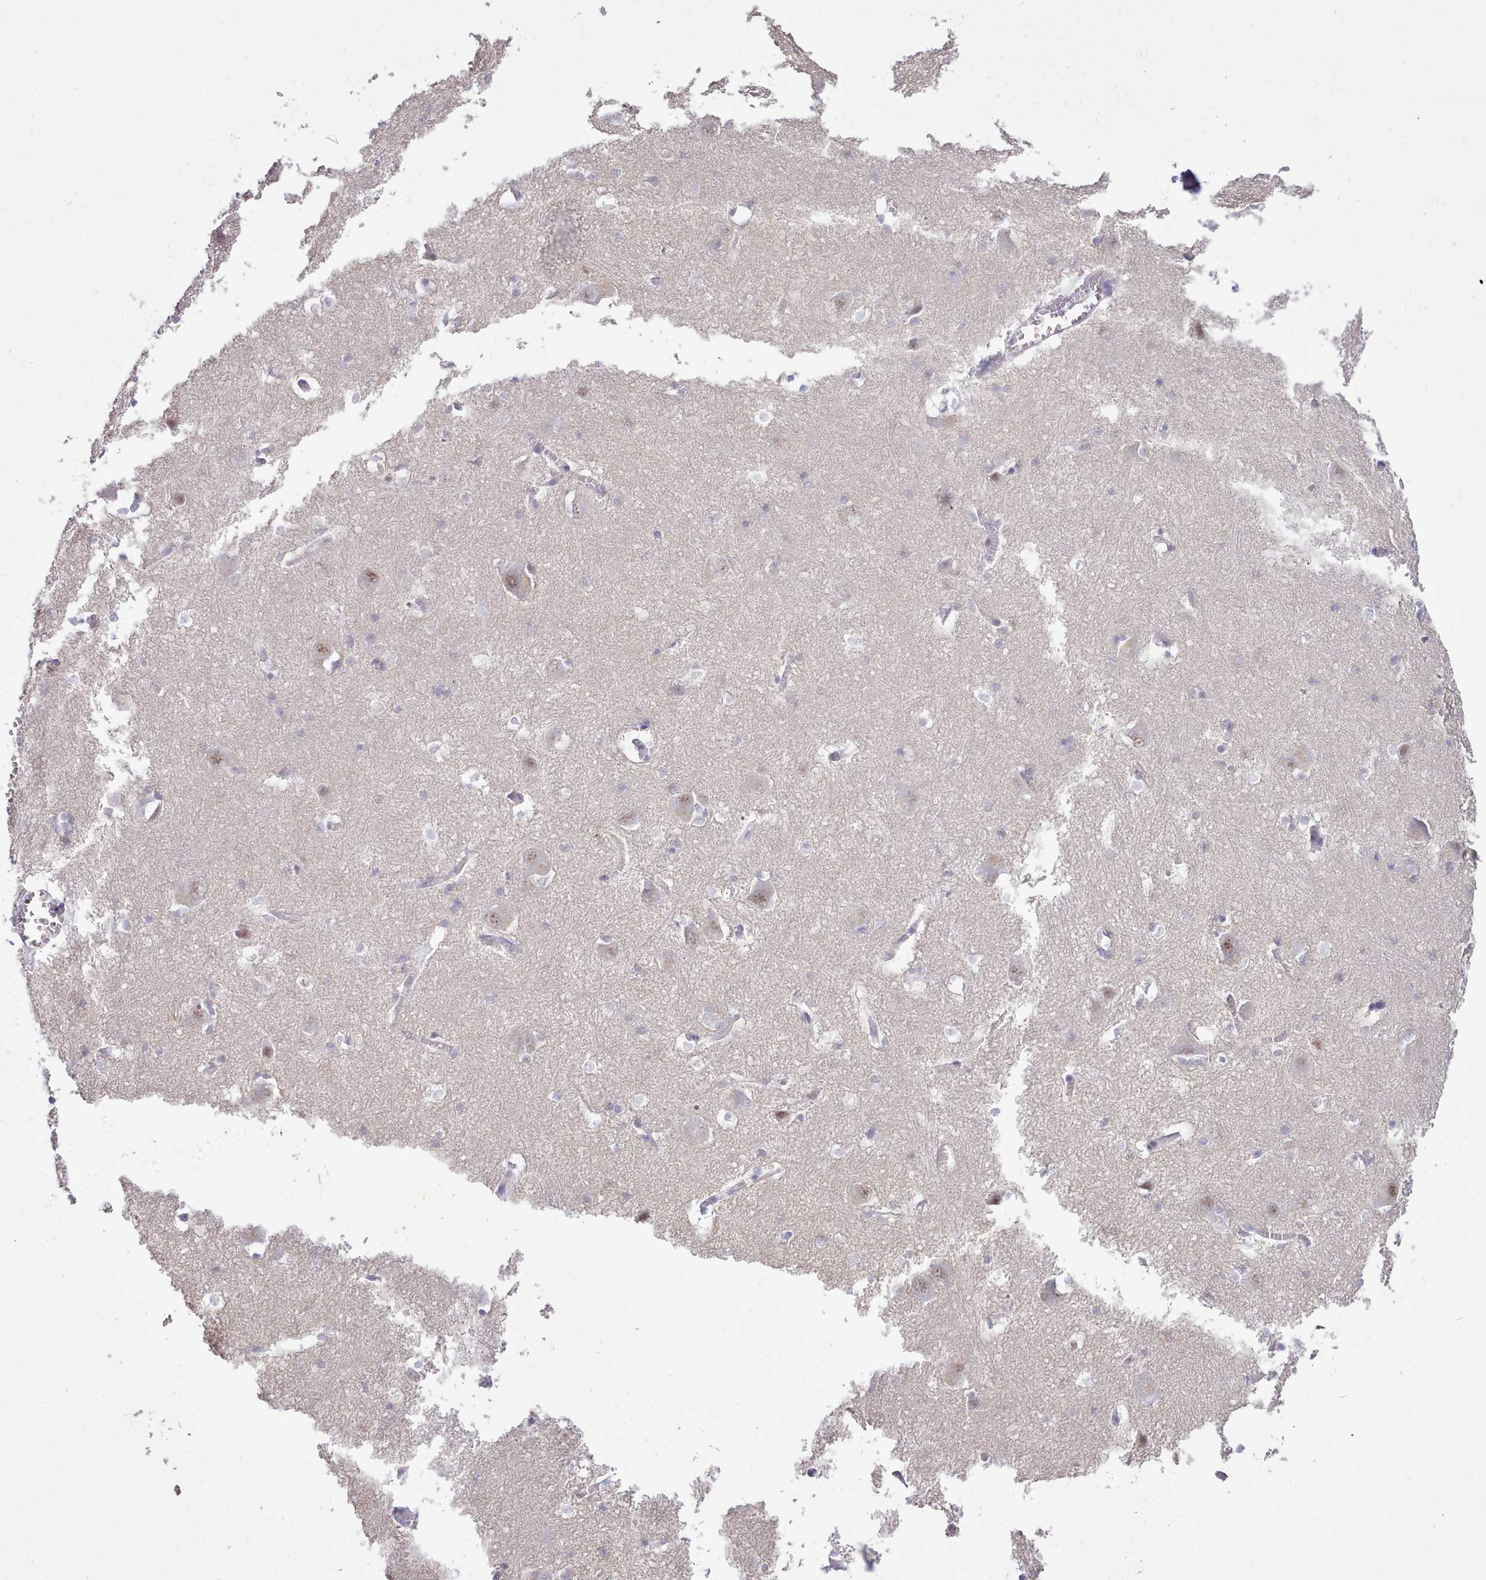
{"staining": {"intensity": "negative", "quantity": "none", "location": "none"}, "tissue": "caudate", "cell_type": "Glial cells", "image_type": "normal", "snomed": [{"axis": "morphology", "description": "Normal tissue, NOS"}, {"axis": "topography", "description": "Lateral ventricle wall"}], "caption": "High power microscopy micrograph of an immunohistochemistry histopathology image of unremarkable caudate, revealing no significant expression in glial cells.", "gene": "LRRC37A2", "patient": {"sex": "male", "age": 37}}